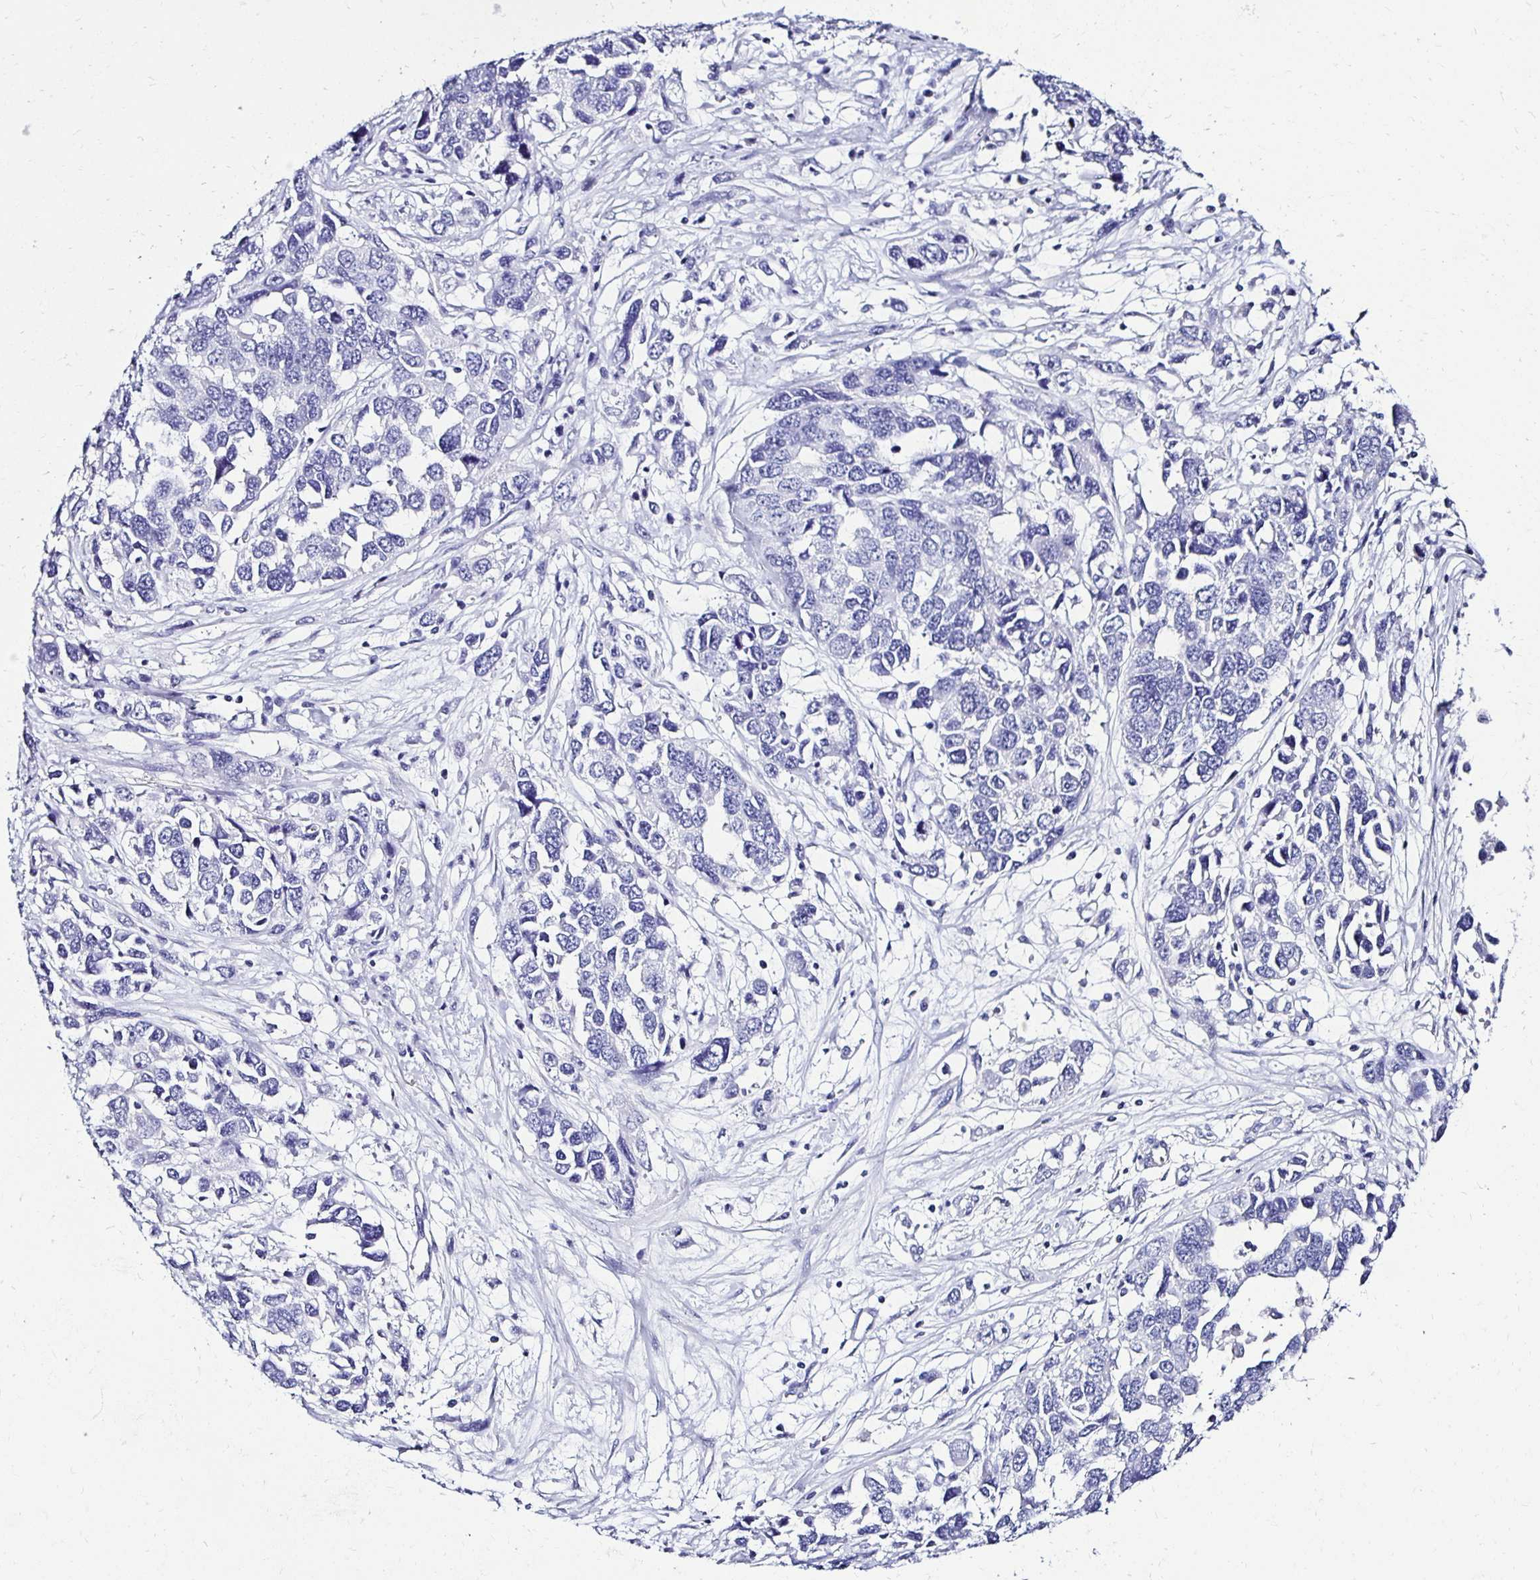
{"staining": {"intensity": "negative", "quantity": "none", "location": "none"}, "tissue": "ovarian cancer", "cell_type": "Tumor cells", "image_type": "cancer", "snomed": [{"axis": "morphology", "description": "Cystadenocarcinoma, serous, NOS"}, {"axis": "topography", "description": "Ovary"}], "caption": "Human ovarian cancer stained for a protein using immunohistochemistry (IHC) exhibits no expression in tumor cells.", "gene": "KCNT1", "patient": {"sex": "female", "age": 76}}